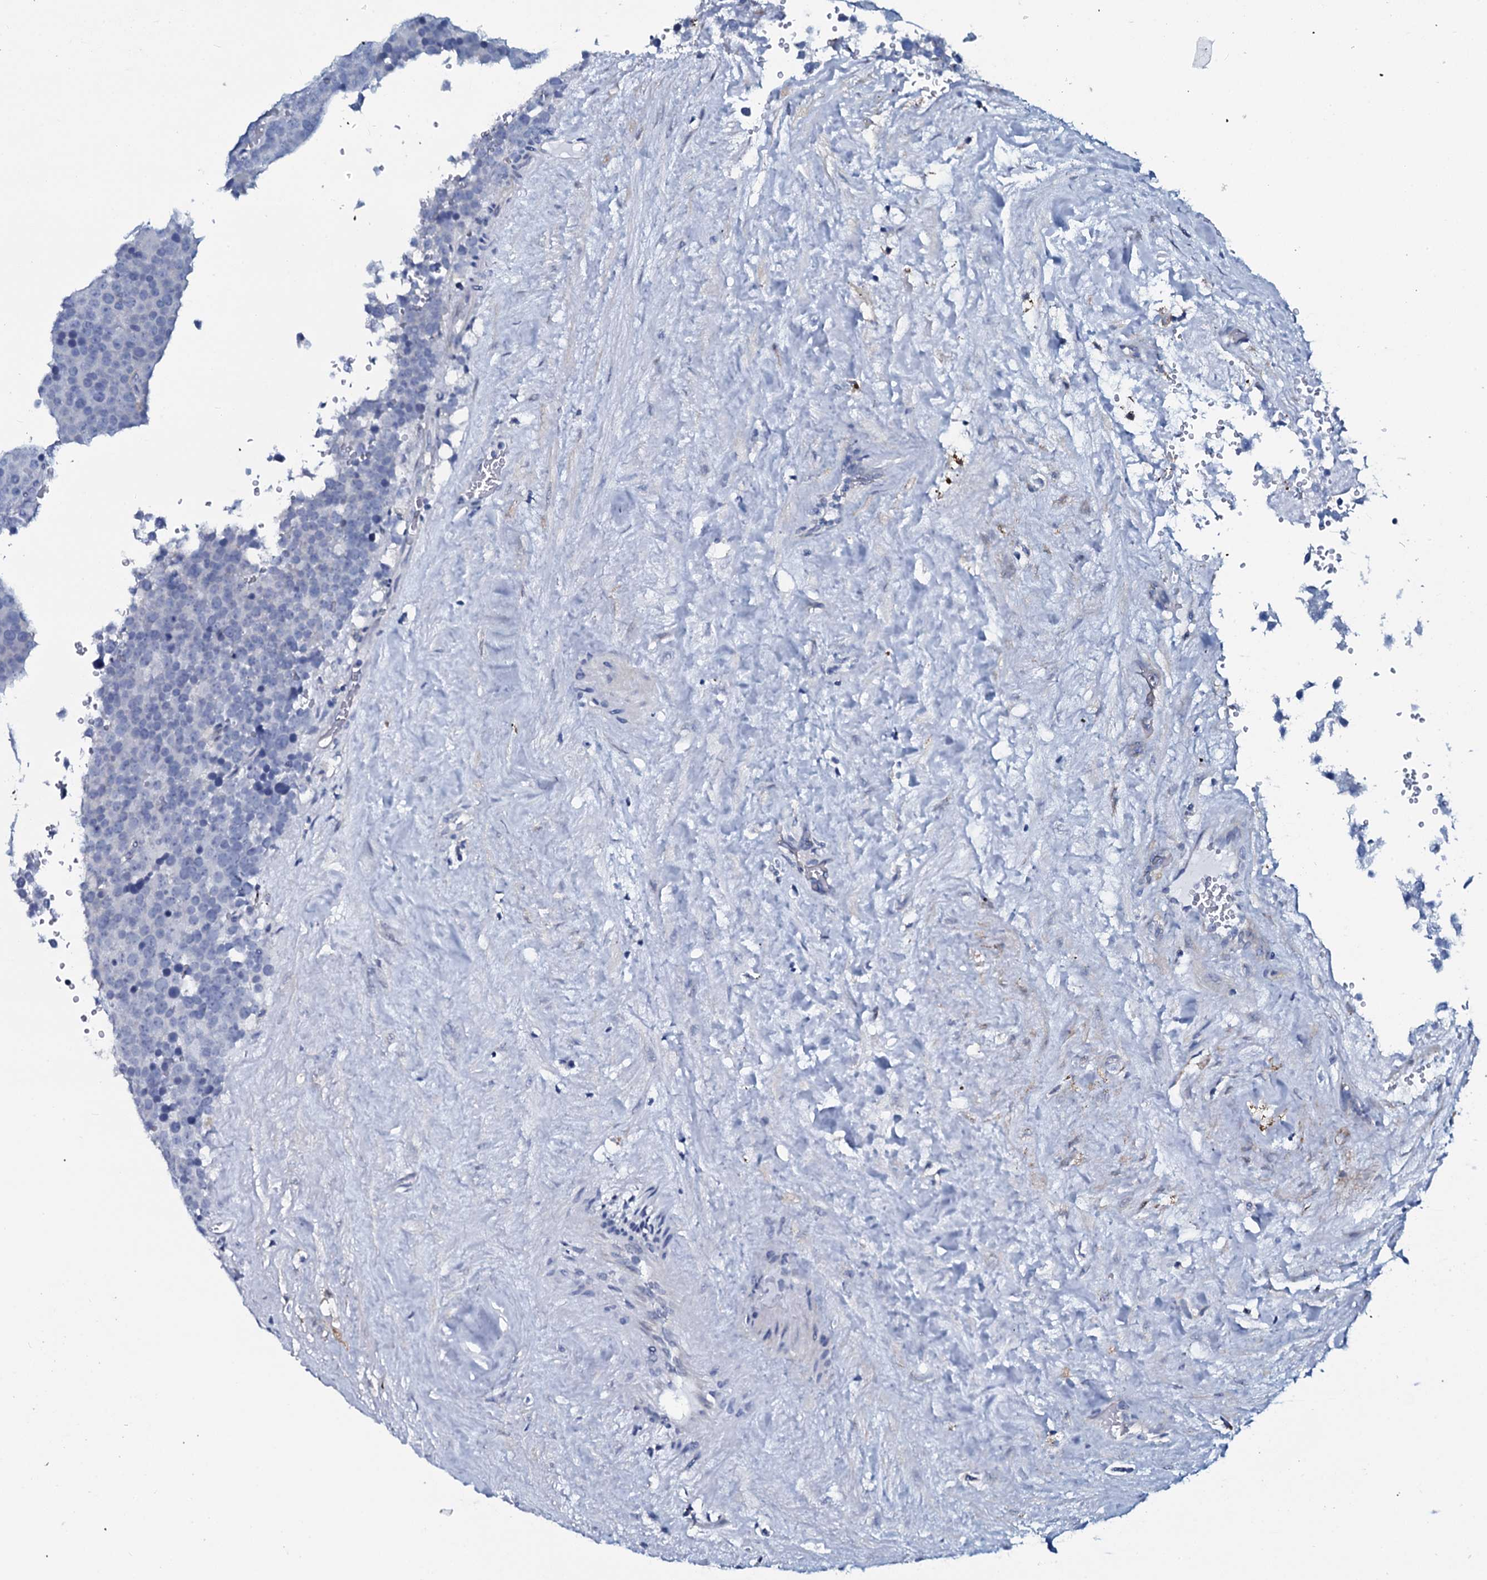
{"staining": {"intensity": "negative", "quantity": "none", "location": "none"}, "tissue": "testis cancer", "cell_type": "Tumor cells", "image_type": "cancer", "snomed": [{"axis": "morphology", "description": "Seminoma, NOS"}, {"axis": "topography", "description": "Testis"}], "caption": "Tumor cells show no significant positivity in testis cancer.", "gene": "SLC4A7", "patient": {"sex": "male", "age": 71}}